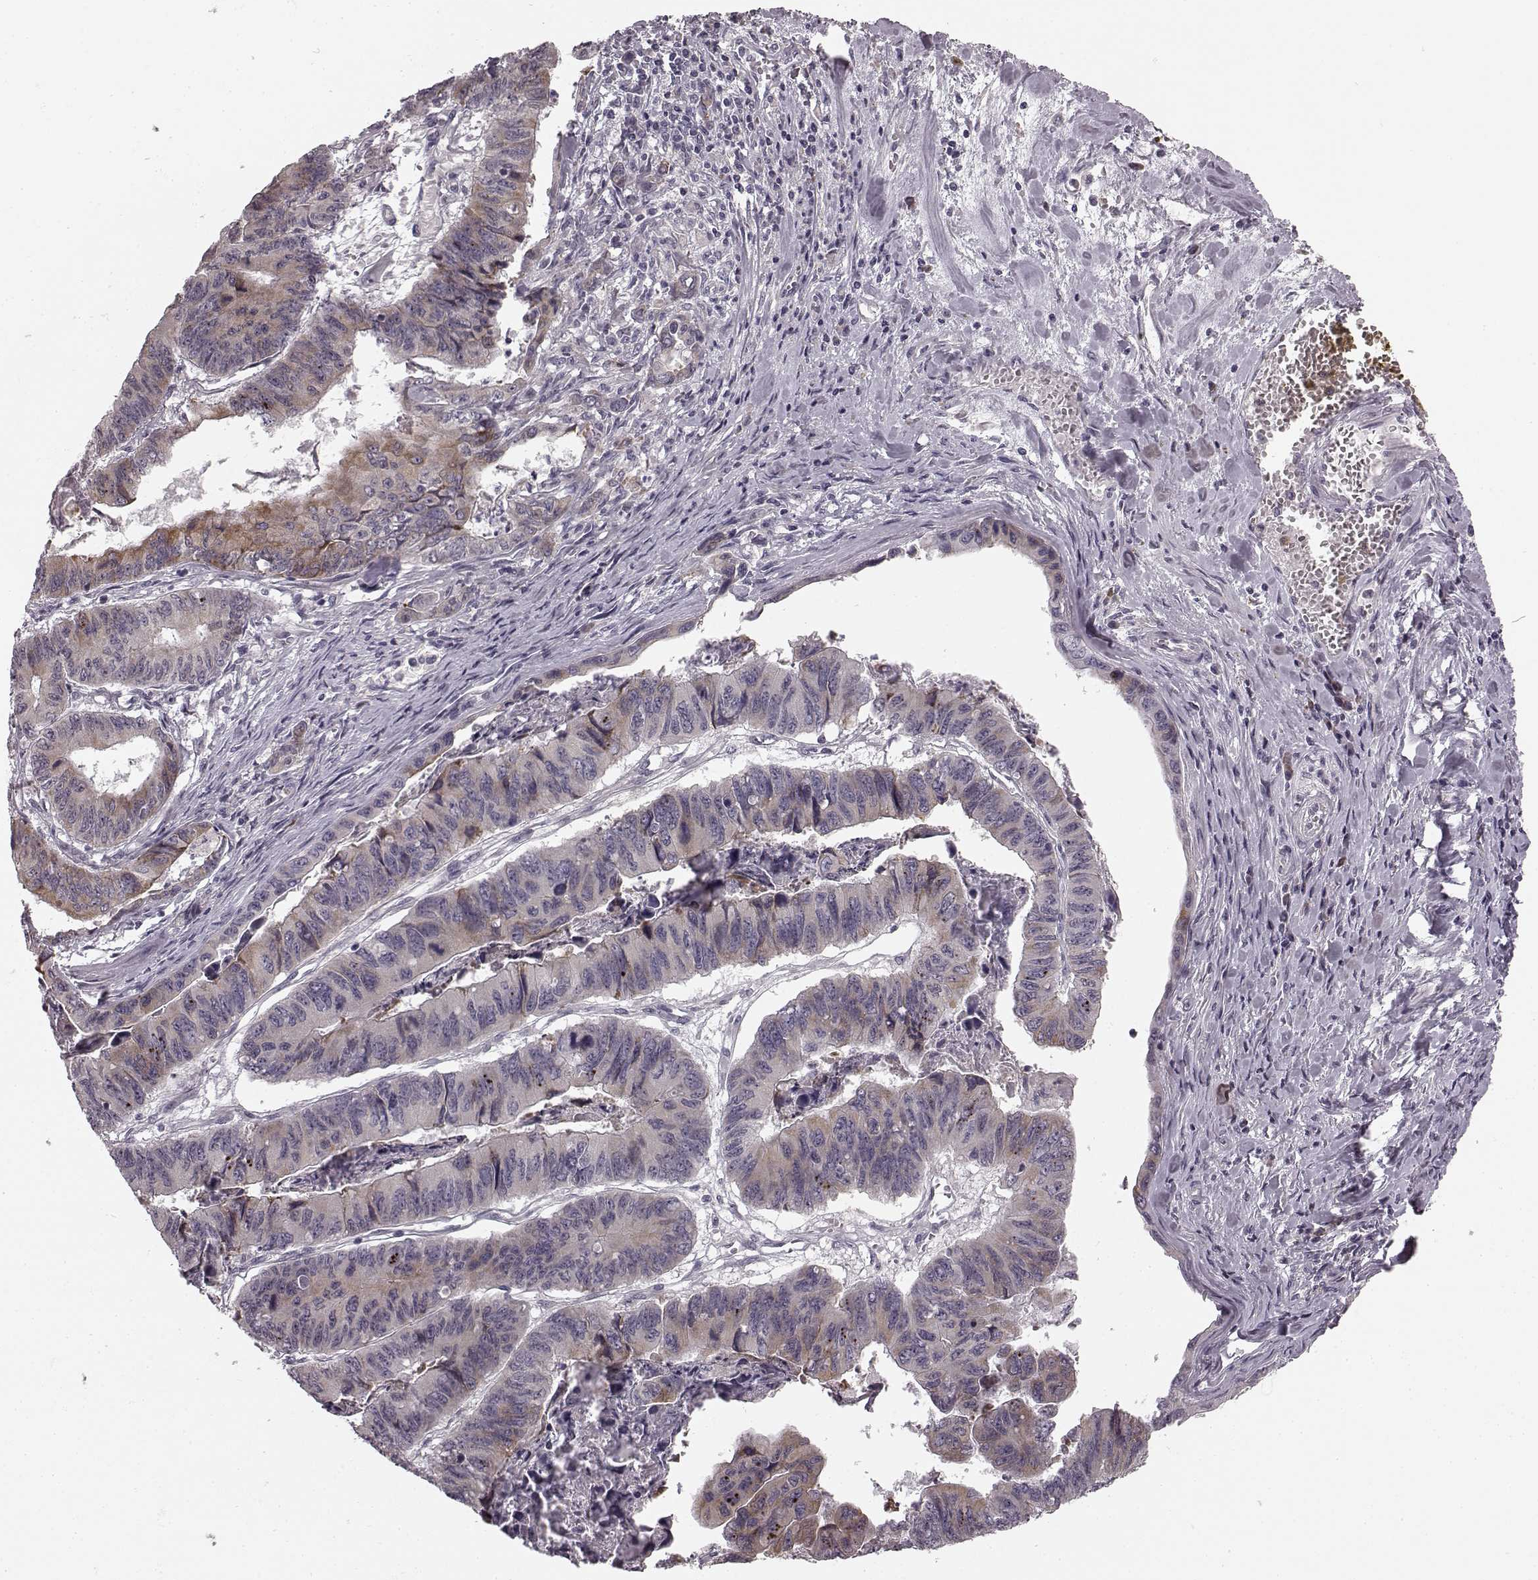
{"staining": {"intensity": "moderate", "quantity": "<25%", "location": "cytoplasmic/membranous"}, "tissue": "stomach cancer", "cell_type": "Tumor cells", "image_type": "cancer", "snomed": [{"axis": "morphology", "description": "Adenocarcinoma, NOS"}, {"axis": "topography", "description": "Stomach, lower"}], "caption": "Immunohistochemical staining of human stomach adenocarcinoma exhibits low levels of moderate cytoplasmic/membranous protein positivity in approximately <25% of tumor cells.", "gene": "FAM234B", "patient": {"sex": "male", "age": 77}}